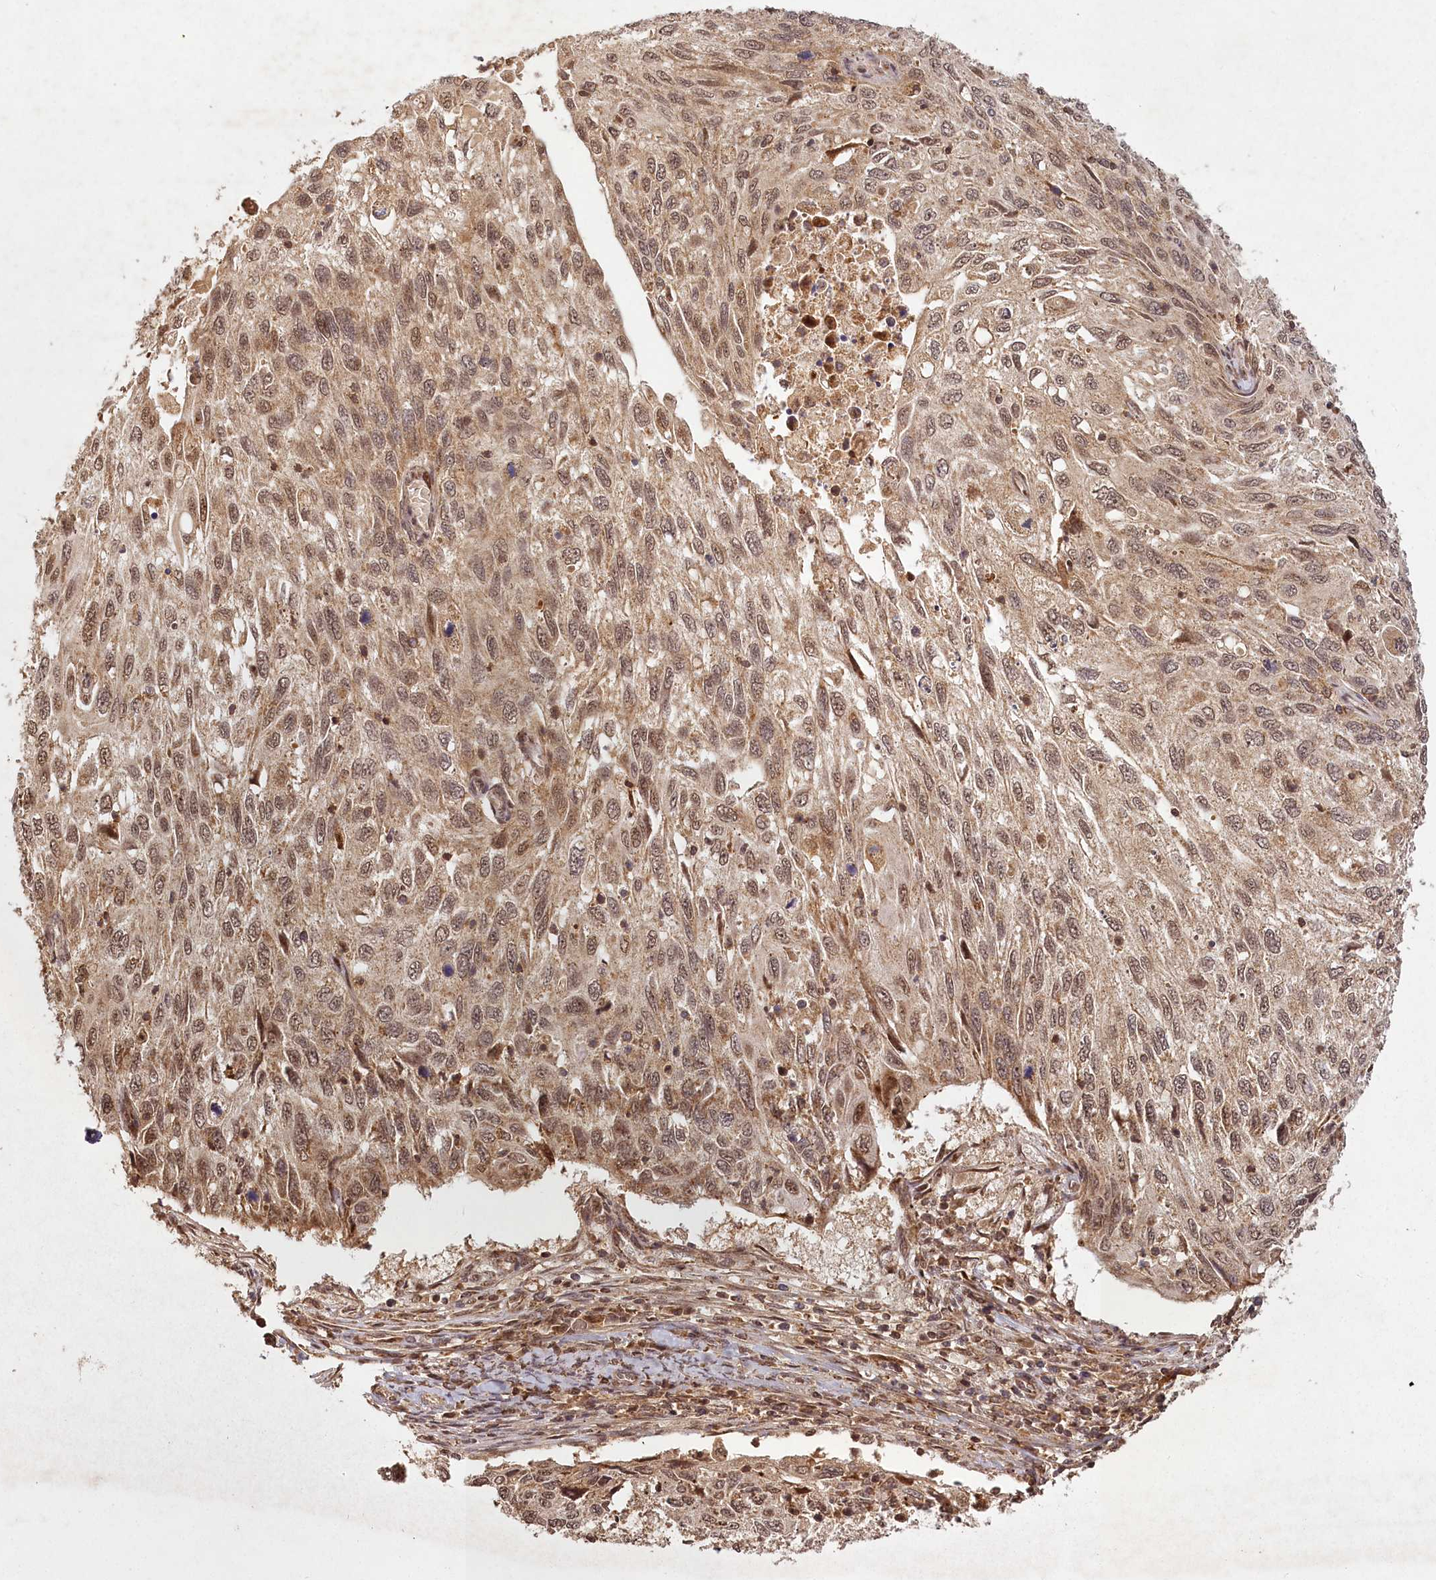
{"staining": {"intensity": "moderate", "quantity": ">75%", "location": "nuclear"}, "tissue": "cervical cancer", "cell_type": "Tumor cells", "image_type": "cancer", "snomed": [{"axis": "morphology", "description": "Squamous cell carcinoma, NOS"}, {"axis": "topography", "description": "Cervix"}], "caption": "Immunohistochemical staining of human squamous cell carcinoma (cervical) shows medium levels of moderate nuclear staining in about >75% of tumor cells. (DAB IHC with brightfield microscopy, high magnification).", "gene": "MICU1", "patient": {"sex": "female", "age": 70}}